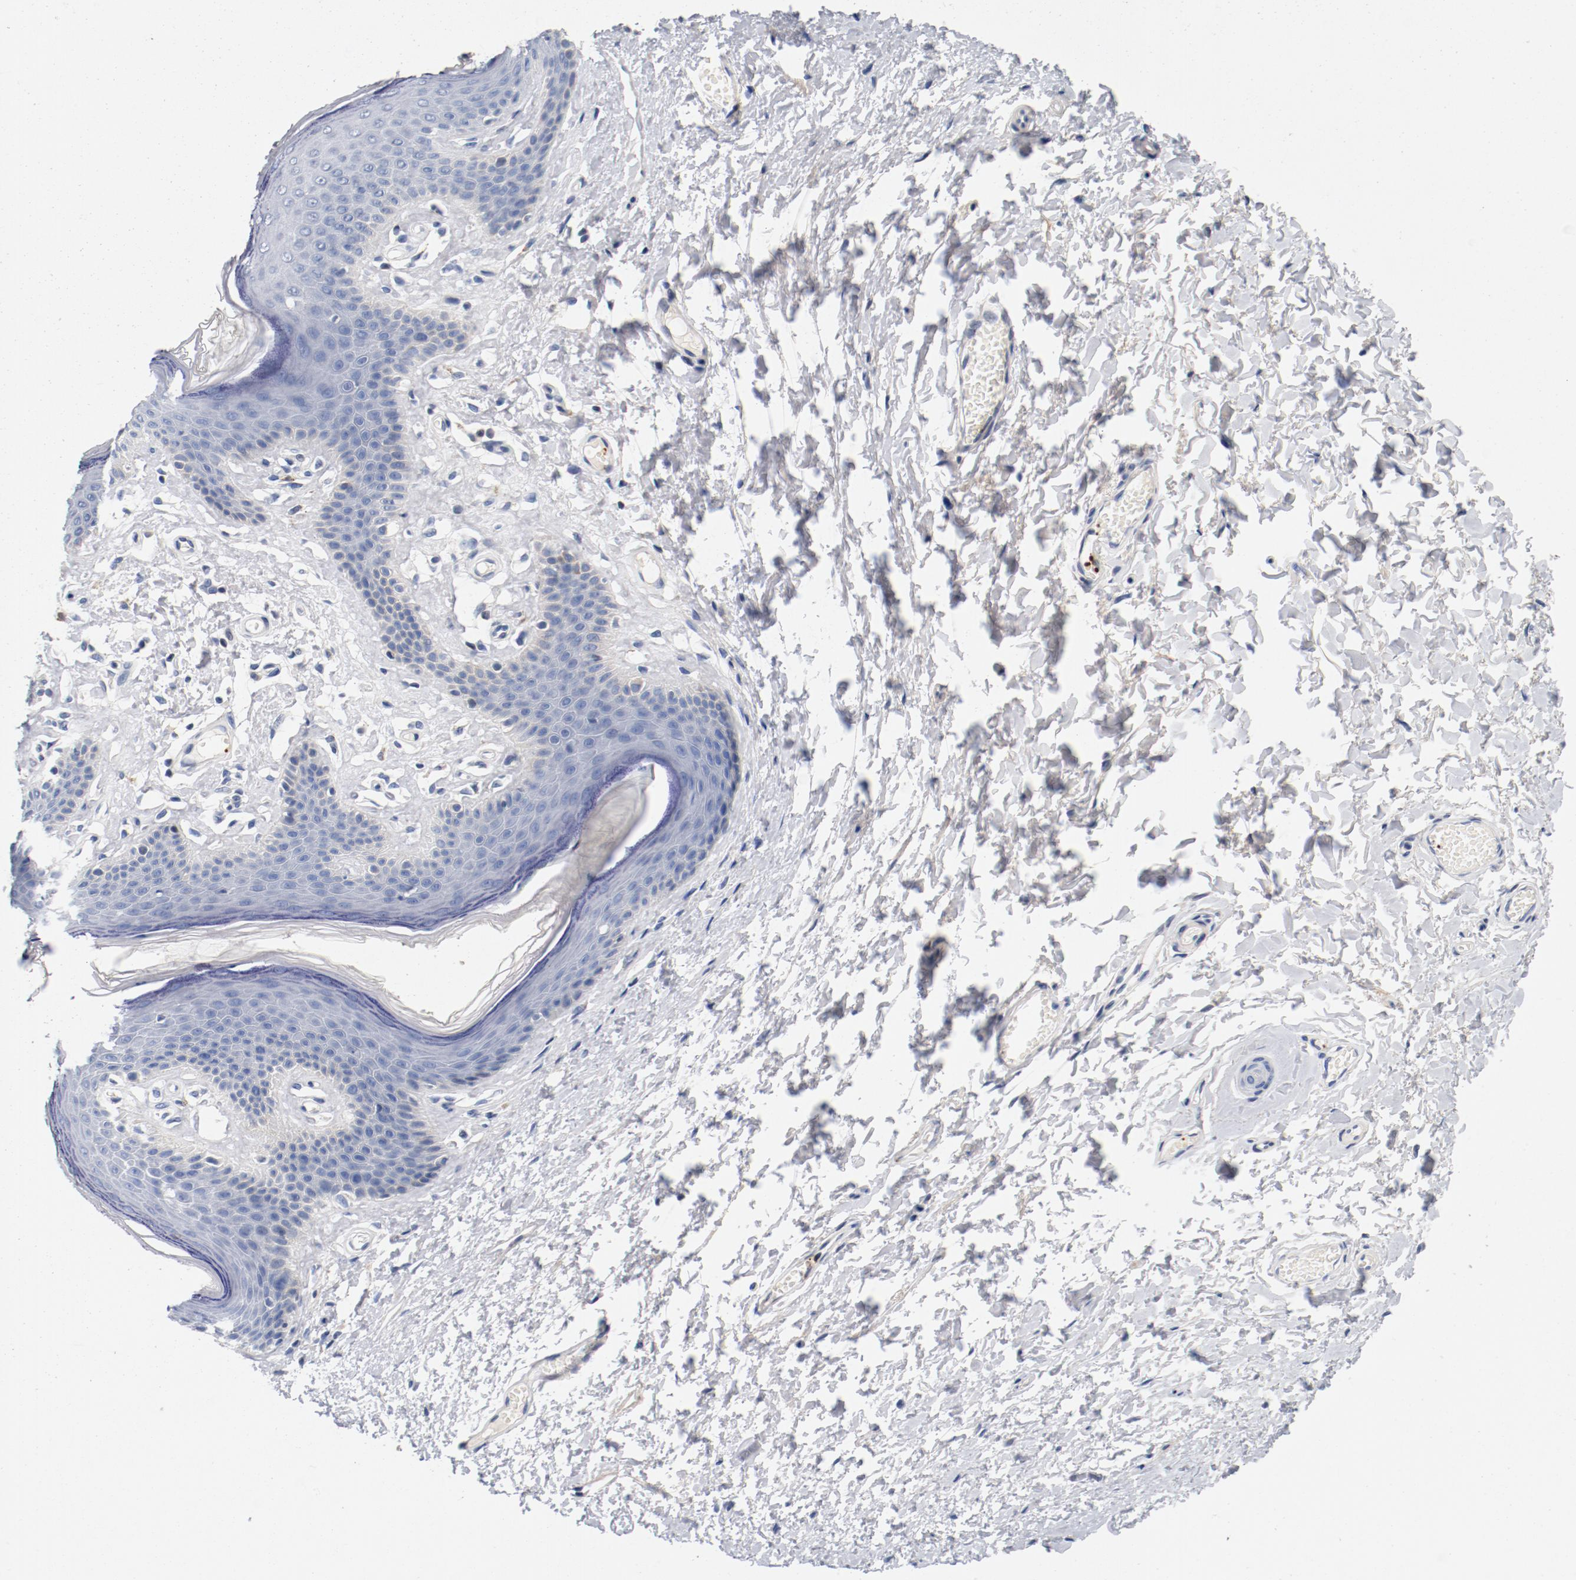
{"staining": {"intensity": "negative", "quantity": "none", "location": "none"}, "tissue": "skin", "cell_type": "Epidermal cells", "image_type": "normal", "snomed": [{"axis": "morphology", "description": "Normal tissue, NOS"}, {"axis": "morphology", "description": "Inflammation, NOS"}, {"axis": "topography", "description": "Vulva"}], "caption": "An immunohistochemistry image of benign skin is shown. There is no staining in epidermal cells of skin. The staining is performed using DAB brown chromogen with nuclei counter-stained in using hematoxylin.", "gene": "PIM1", "patient": {"sex": "female", "age": 84}}